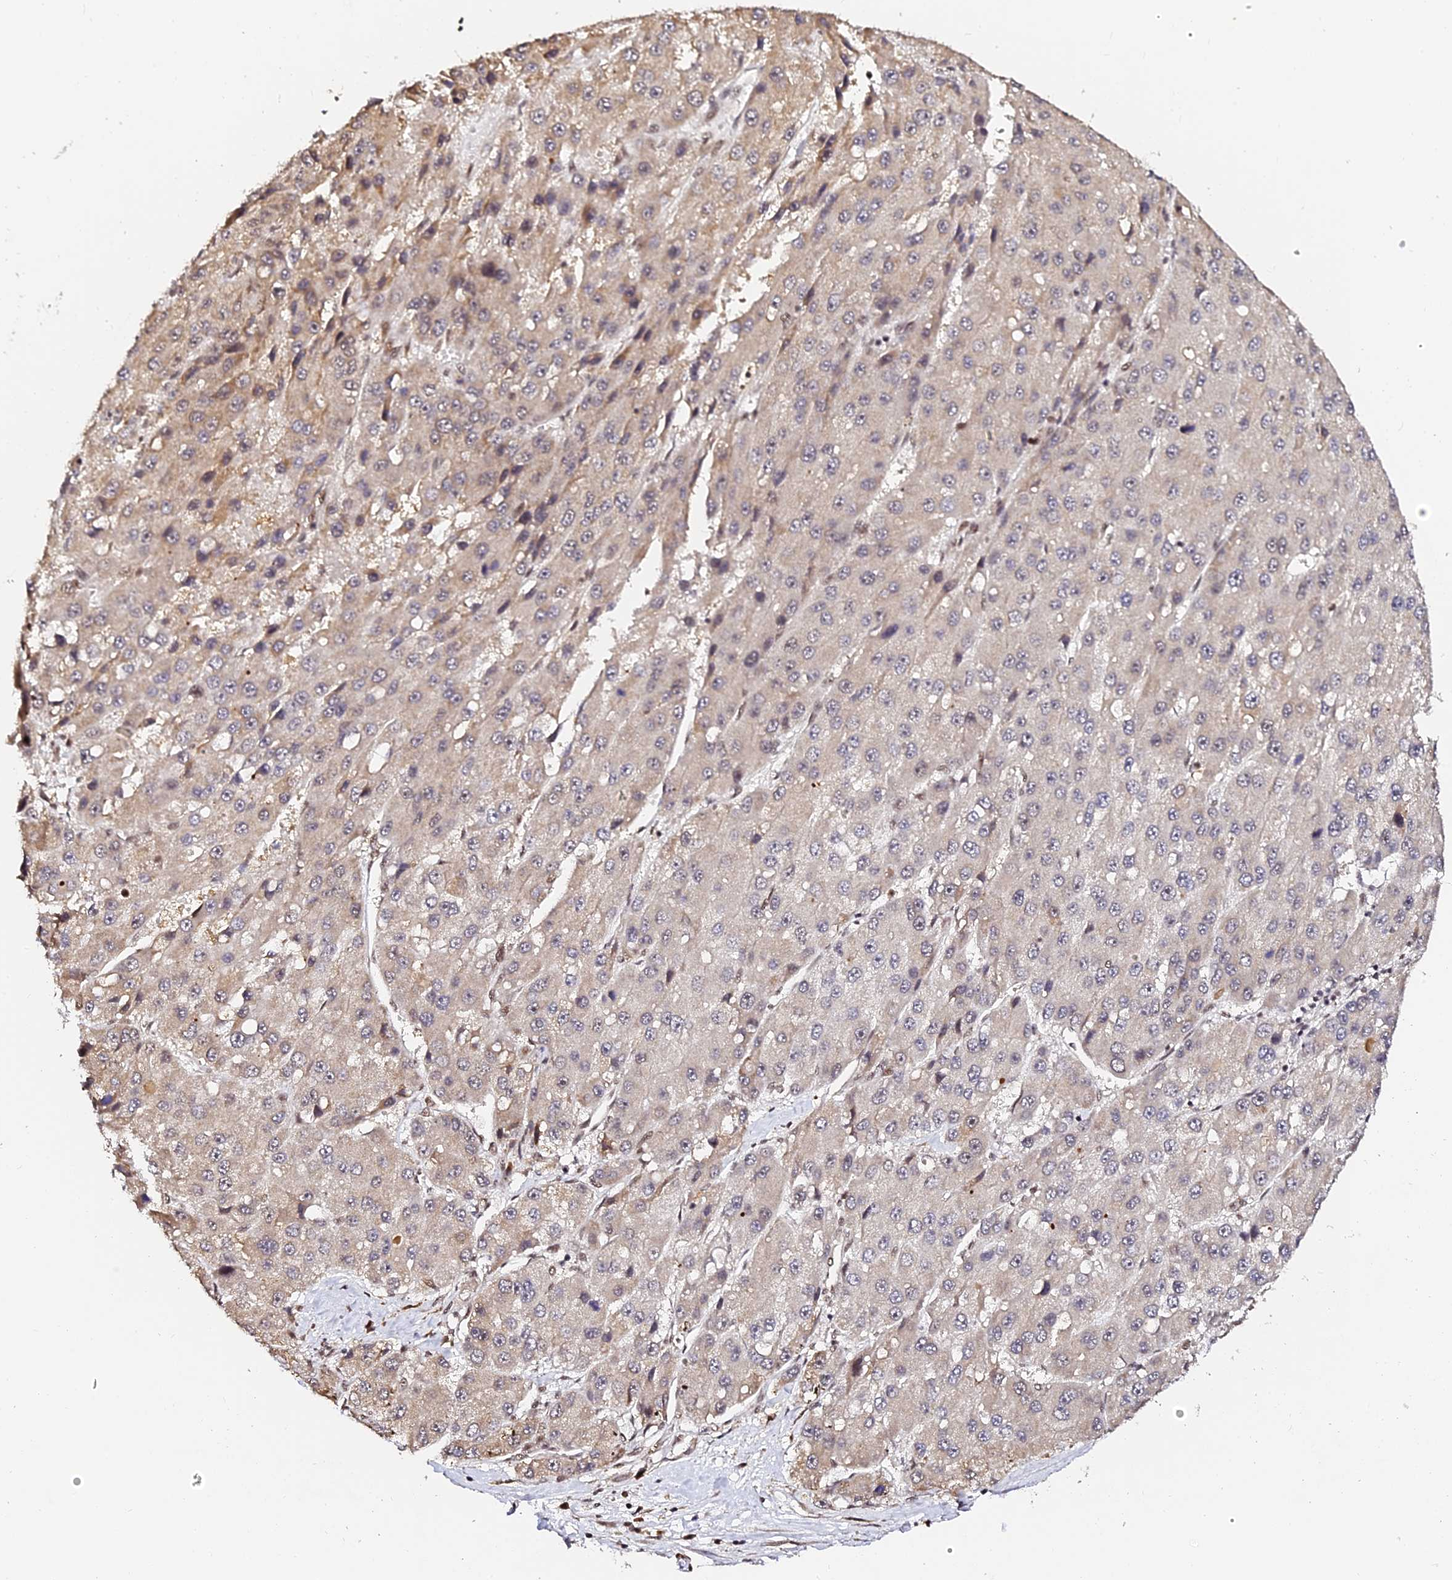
{"staining": {"intensity": "weak", "quantity": "<25%", "location": "cytoplasmic/membranous"}, "tissue": "liver cancer", "cell_type": "Tumor cells", "image_type": "cancer", "snomed": [{"axis": "morphology", "description": "Carcinoma, Hepatocellular, NOS"}, {"axis": "topography", "description": "Liver"}], "caption": "Liver hepatocellular carcinoma stained for a protein using immunohistochemistry (IHC) reveals no positivity tumor cells.", "gene": "MCRS1", "patient": {"sex": "female", "age": 73}}